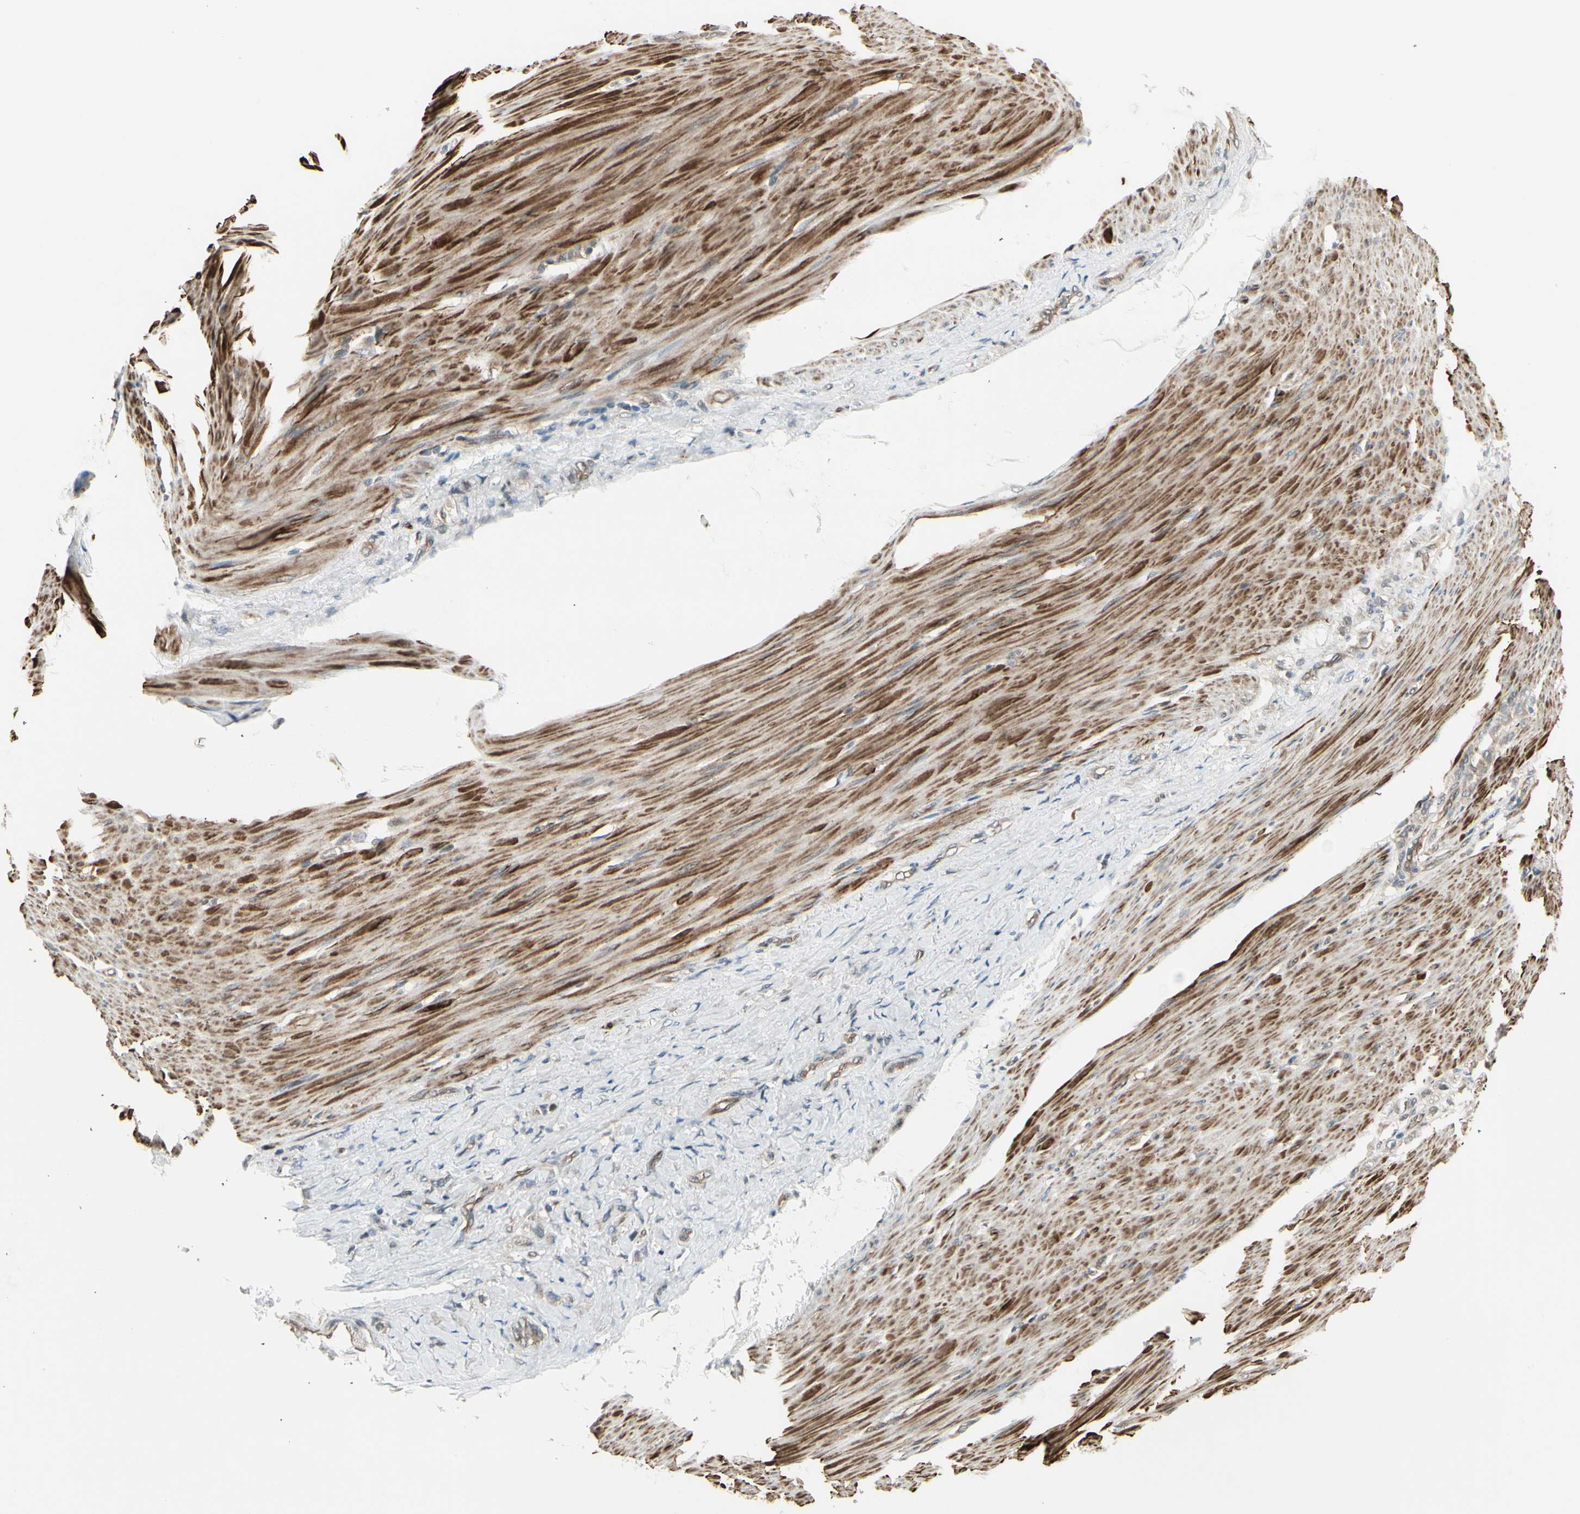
{"staining": {"intensity": "weak", "quantity": "25%-75%", "location": "cytoplasmic/membranous"}, "tissue": "stomach cancer", "cell_type": "Tumor cells", "image_type": "cancer", "snomed": [{"axis": "morphology", "description": "Adenocarcinoma, NOS"}, {"axis": "topography", "description": "Stomach"}], "caption": "Immunohistochemistry (IHC) of stomach cancer displays low levels of weak cytoplasmic/membranous positivity in about 25%-75% of tumor cells.", "gene": "SVBP", "patient": {"sex": "male", "age": 82}}